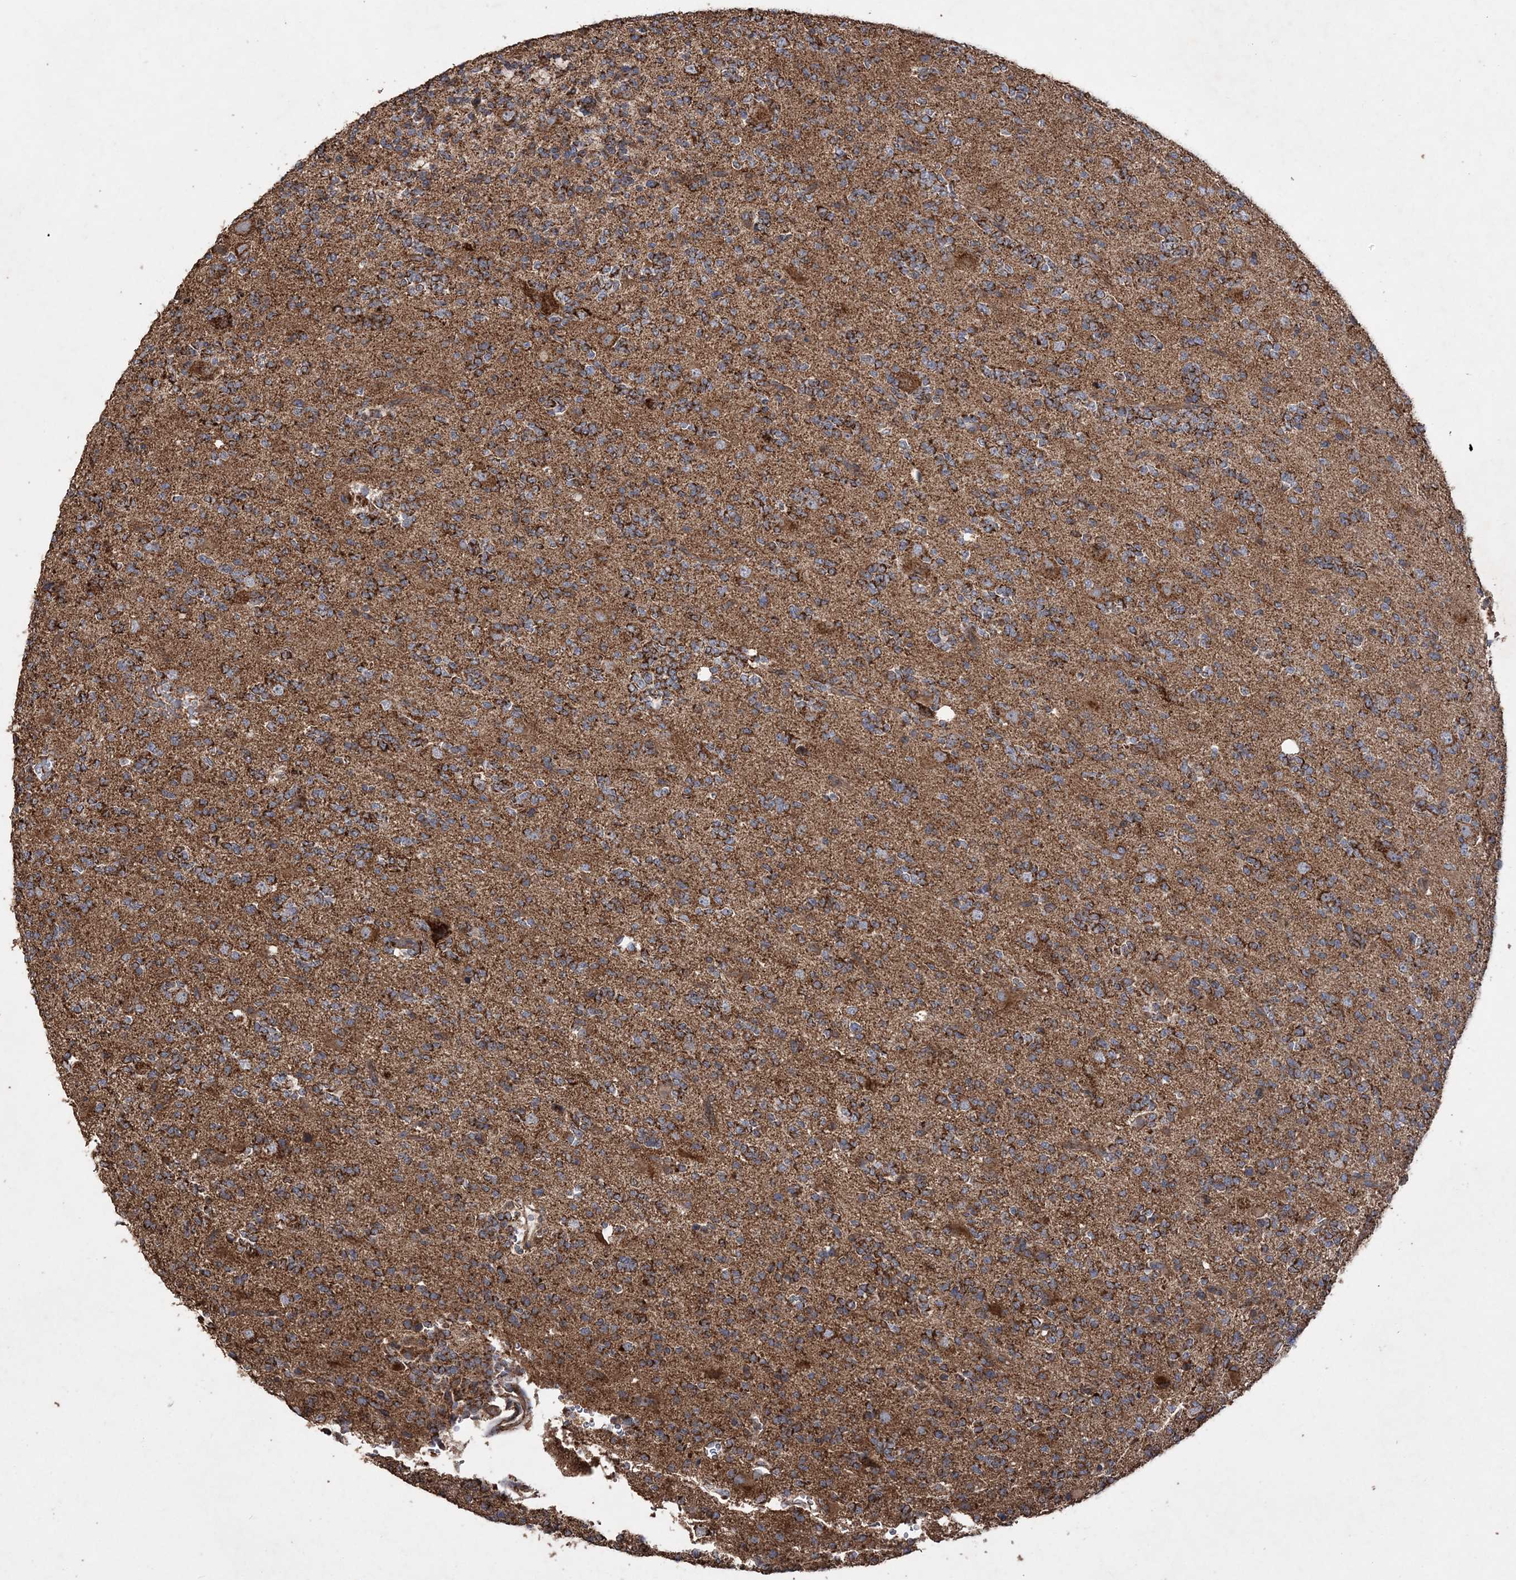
{"staining": {"intensity": "strong", "quantity": ">75%", "location": "cytoplasmic/membranous"}, "tissue": "glioma", "cell_type": "Tumor cells", "image_type": "cancer", "snomed": [{"axis": "morphology", "description": "Glioma, malignant, High grade"}, {"axis": "topography", "description": "Brain"}], "caption": "A micrograph of human malignant high-grade glioma stained for a protein demonstrates strong cytoplasmic/membranous brown staining in tumor cells.", "gene": "POC5", "patient": {"sex": "female", "age": 62}}